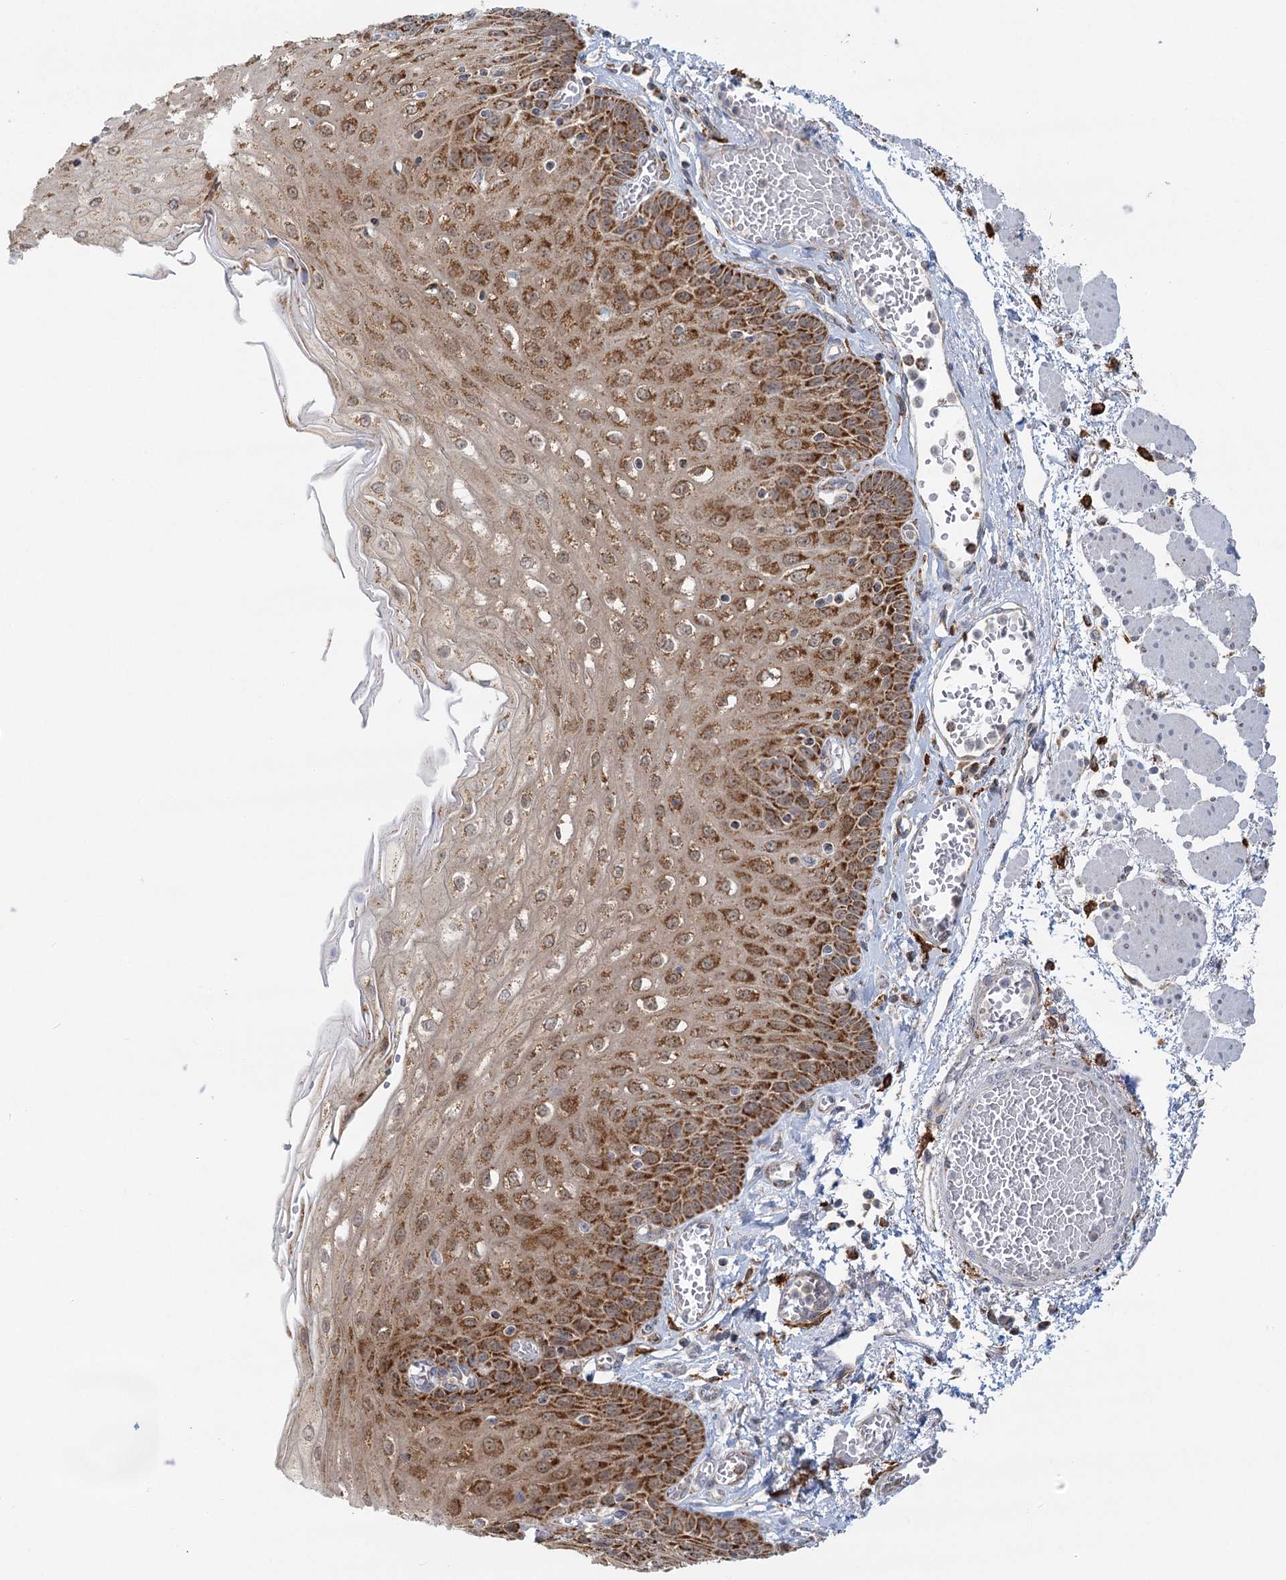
{"staining": {"intensity": "strong", "quantity": "25%-75%", "location": "cytoplasmic/membranous"}, "tissue": "esophagus", "cell_type": "Squamous epithelial cells", "image_type": "normal", "snomed": [{"axis": "morphology", "description": "Normal tissue, NOS"}, {"axis": "topography", "description": "Esophagus"}], "caption": "Squamous epithelial cells show high levels of strong cytoplasmic/membranous positivity in approximately 25%-75% of cells in unremarkable esophagus. (IHC, brightfield microscopy, high magnification).", "gene": "TAS1R1", "patient": {"sex": "male", "age": 81}}